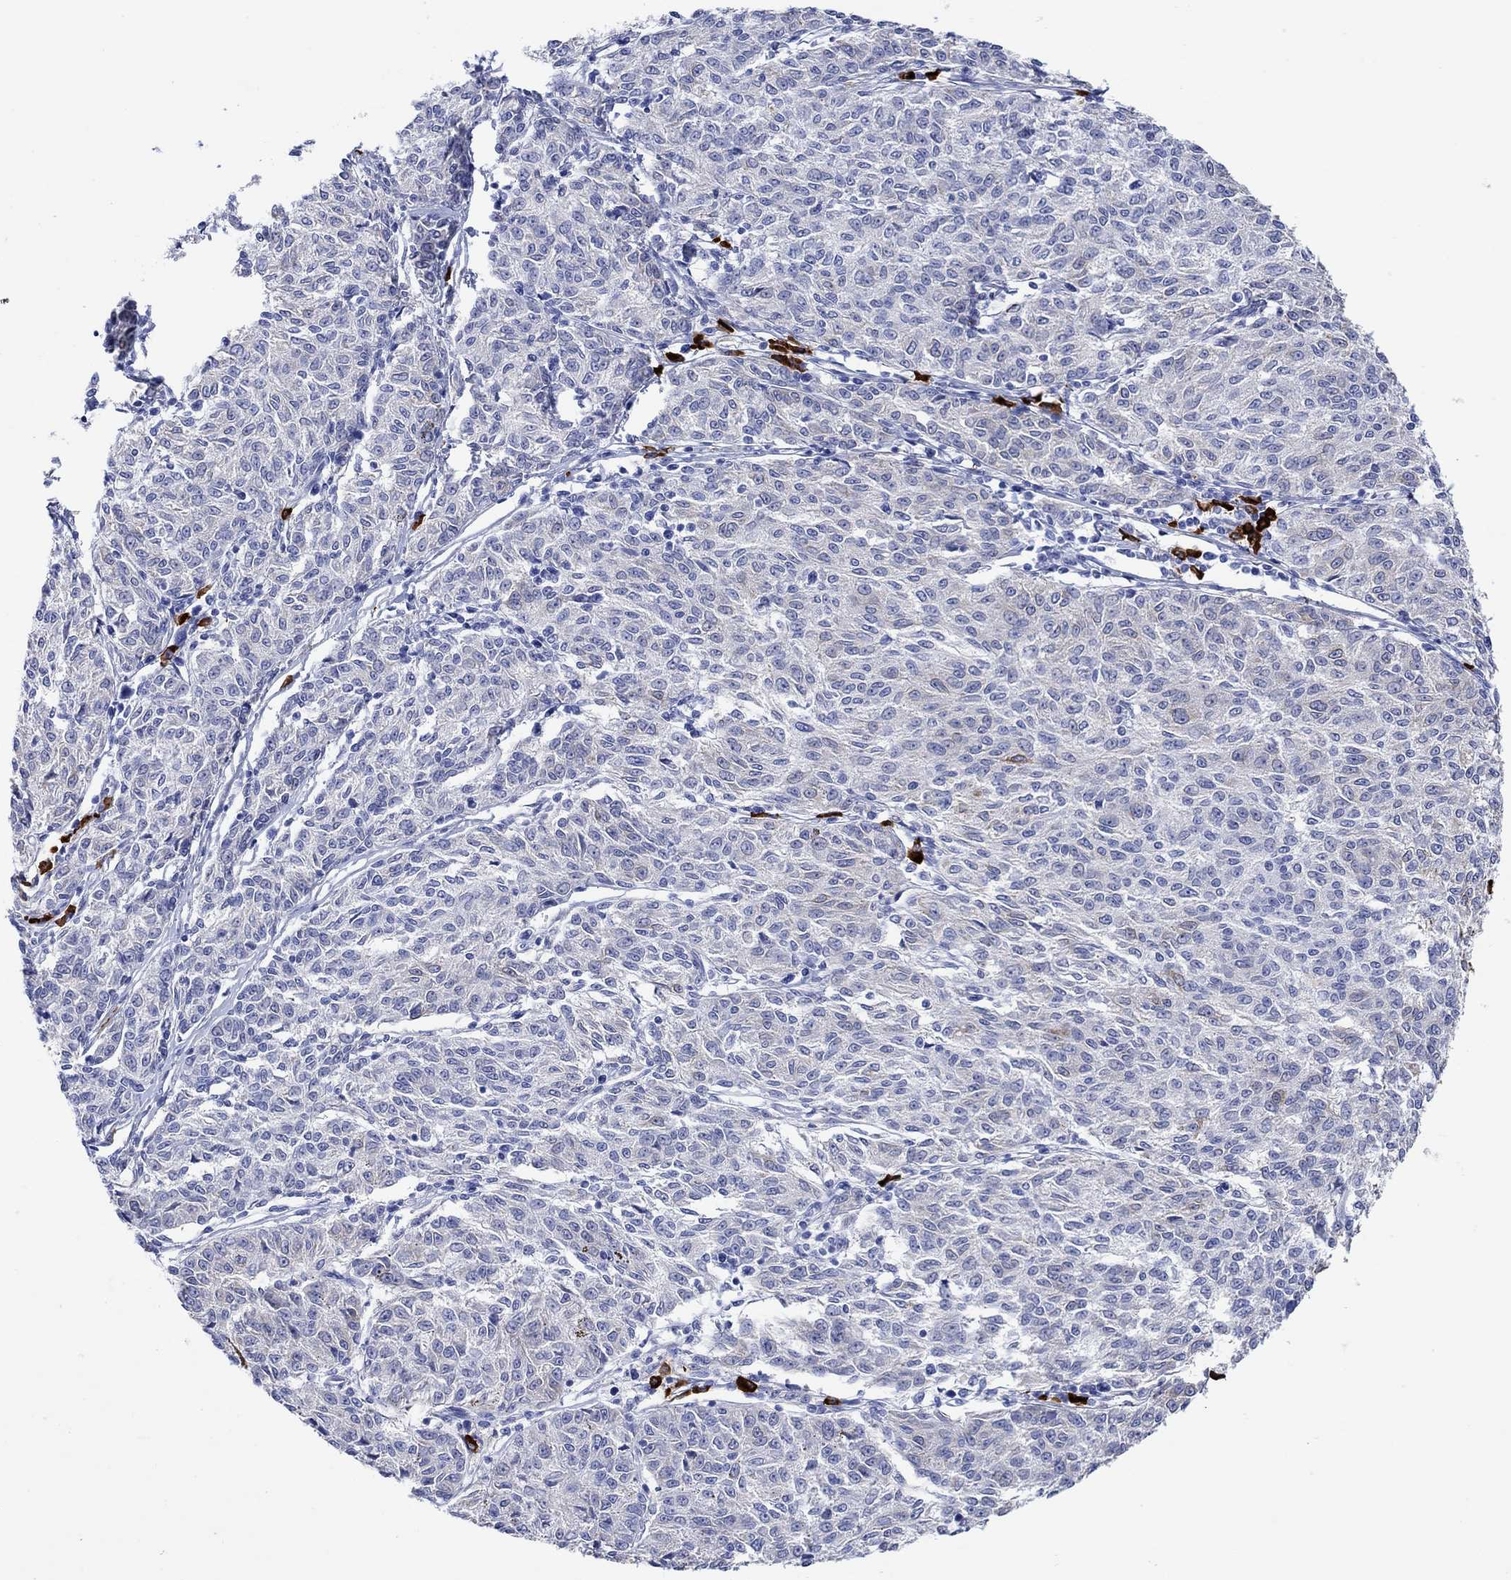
{"staining": {"intensity": "moderate", "quantity": "<25%", "location": "cytoplasmic/membranous"}, "tissue": "melanoma", "cell_type": "Tumor cells", "image_type": "cancer", "snomed": [{"axis": "morphology", "description": "Malignant melanoma, NOS"}, {"axis": "topography", "description": "Skin"}], "caption": "There is low levels of moderate cytoplasmic/membranous staining in tumor cells of melanoma, as demonstrated by immunohistochemical staining (brown color).", "gene": "P2RY6", "patient": {"sex": "female", "age": 72}}